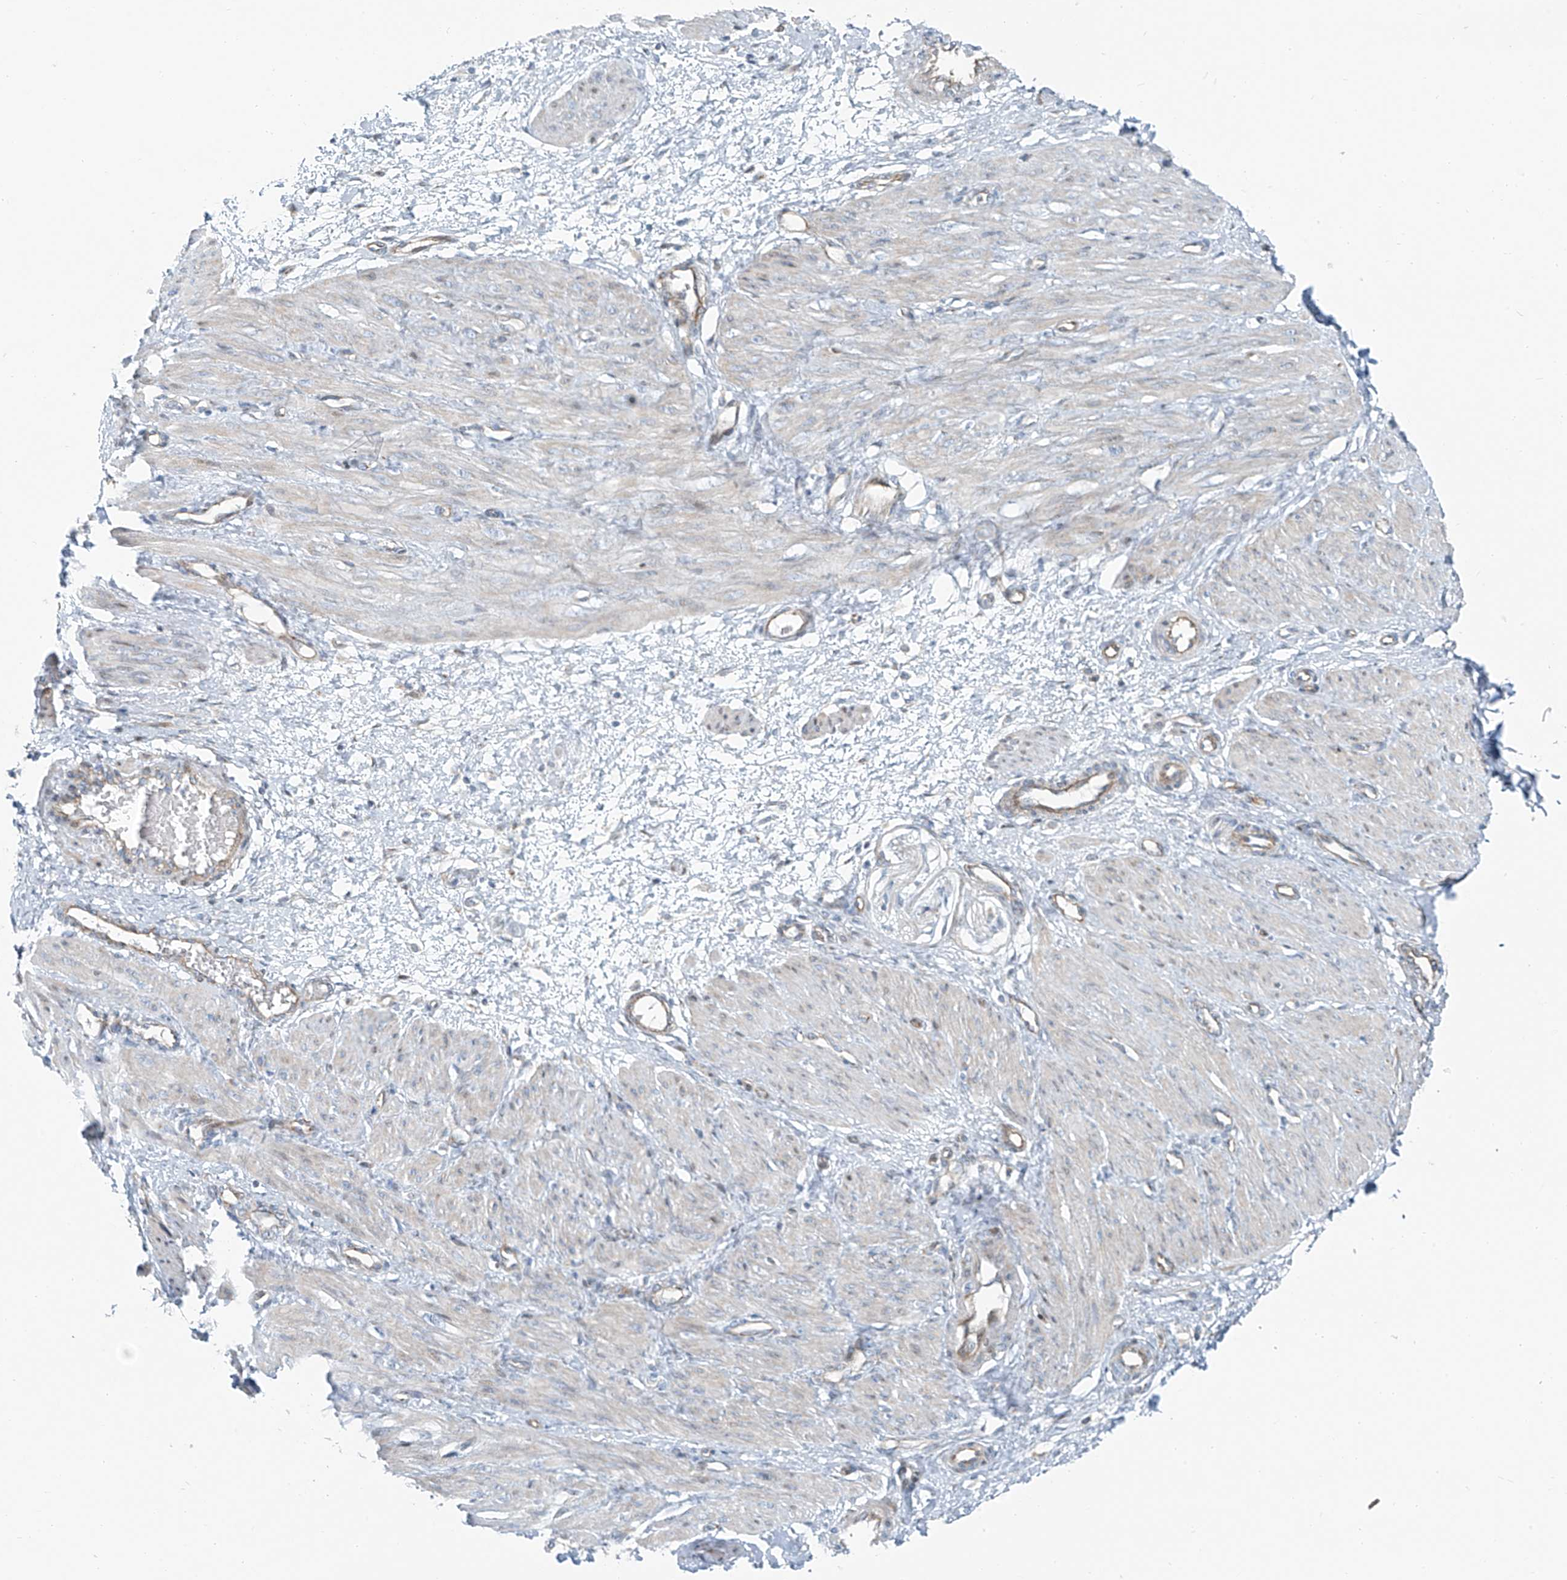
{"staining": {"intensity": "negative", "quantity": "none", "location": "none"}, "tissue": "smooth muscle", "cell_type": "Smooth muscle cells", "image_type": "normal", "snomed": [{"axis": "morphology", "description": "Normal tissue, NOS"}, {"axis": "topography", "description": "Endometrium"}], "caption": "Histopathology image shows no significant protein staining in smooth muscle cells of benign smooth muscle. Nuclei are stained in blue.", "gene": "HIC2", "patient": {"sex": "female", "age": 33}}